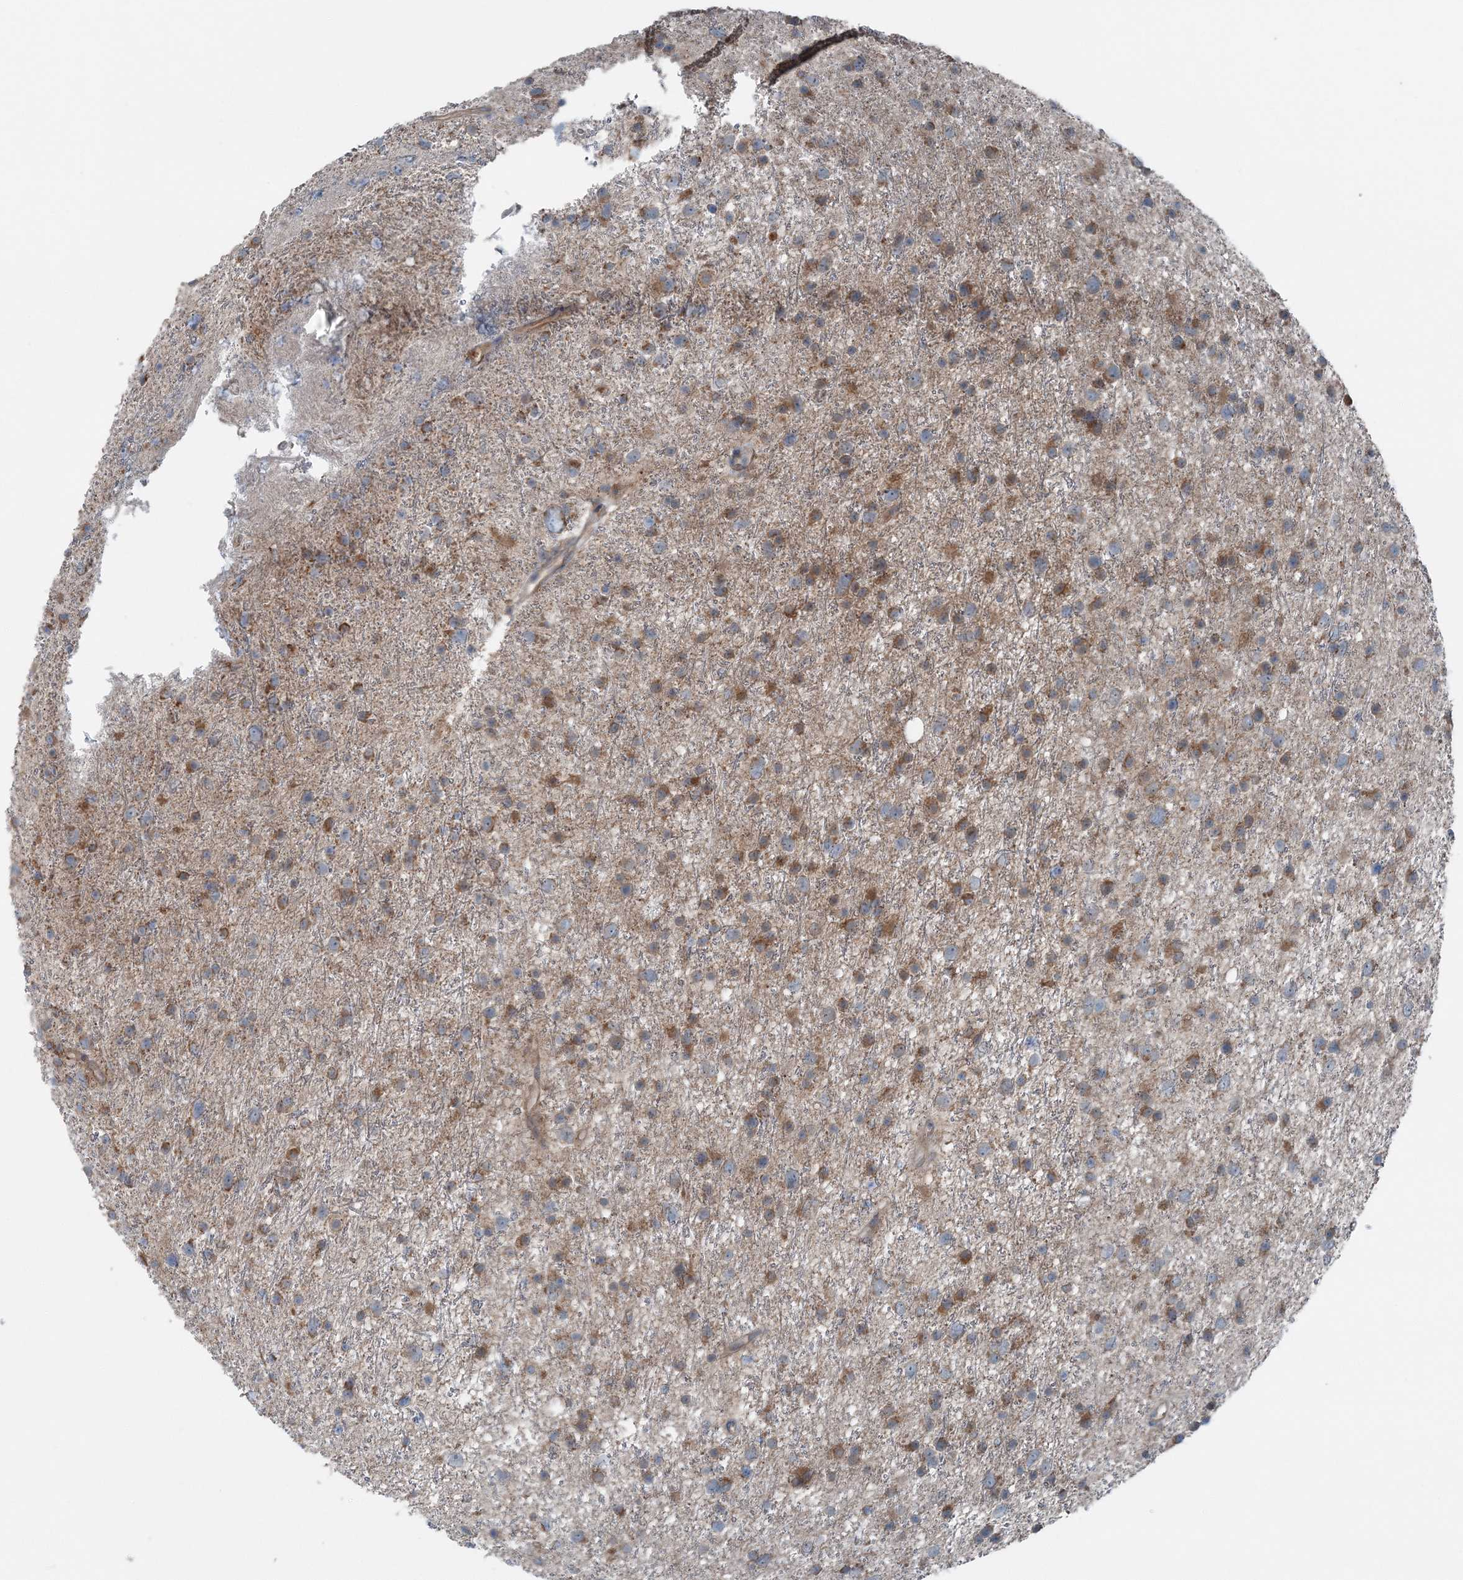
{"staining": {"intensity": "moderate", "quantity": "25%-75%", "location": "cytoplasmic/membranous"}, "tissue": "glioma", "cell_type": "Tumor cells", "image_type": "cancer", "snomed": [{"axis": "morphology", "description": "Glioma, malignant, Low grade"}, {"axis": "topography", "description": "Cerebral cortex"}], "caption": "Immunohistochemistry of human malignant low-grade glioma displays medium levels of moderate cytoplasmic/membranous staining in approximately 25%-75% of tumor cells.", "gene": "ASNSD1", "patient": {"sex": "female", "age": 39}}